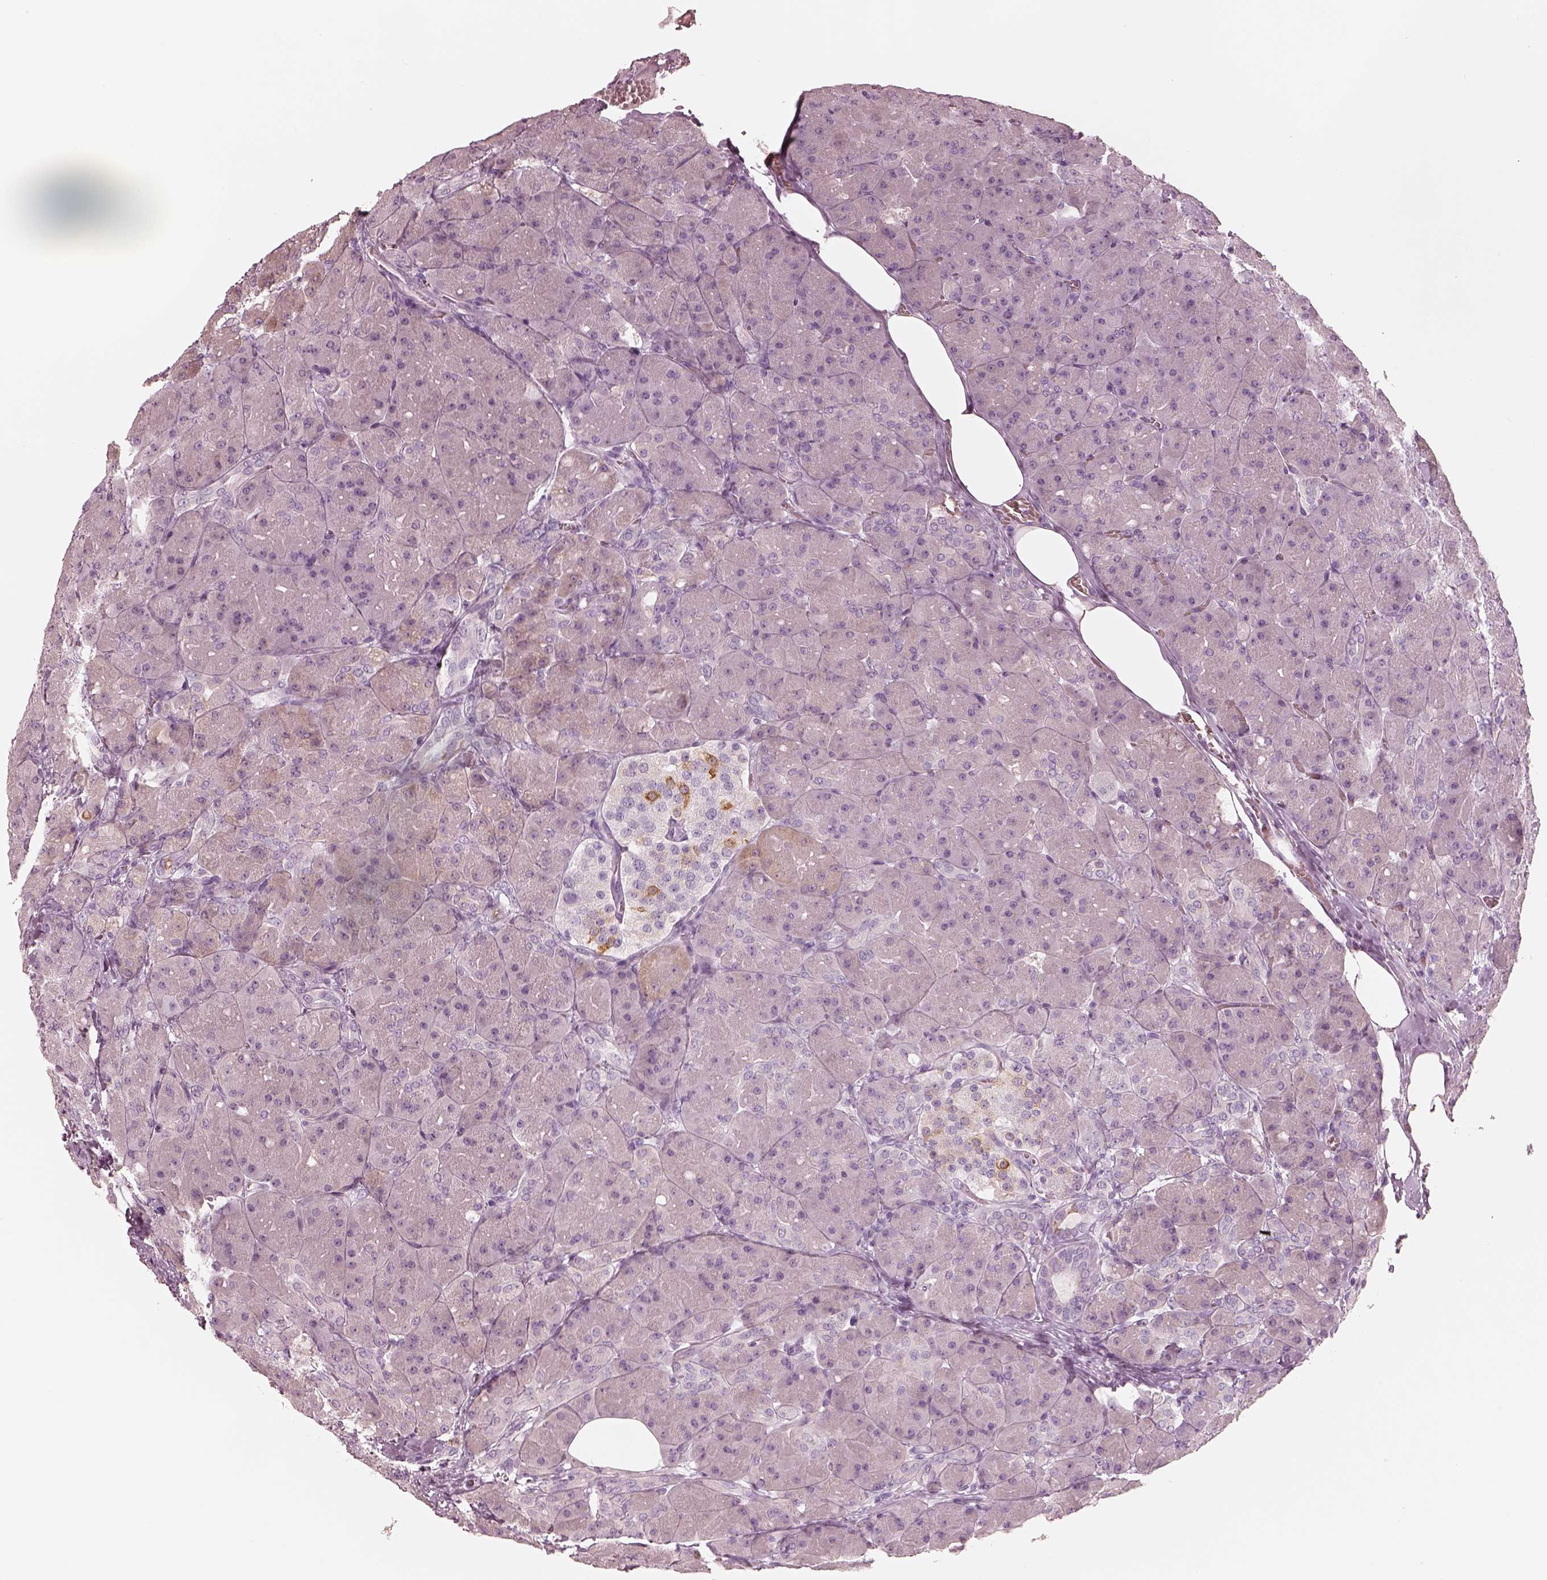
{"staining": {"intensity": "negative", "quantity": "none", "location": "none"}, "tissue": "pancreas", "cell_type": "Exocrine glandular cells", "image_type": "normal", "snomed": [{"axis": "morphology", "description": "Normal tissue, NOS"}, {"axis": "topography", "description": "Pancreas"}], "caption": "An image of pancreas stained for a protein reveals no brown staining in exocrine glandular cells. (Immunohistochemistry (ihc), brightfield microscopy, high magnification).", "gene": "PON3", "patient": {"sex": "male", "age": 55}}